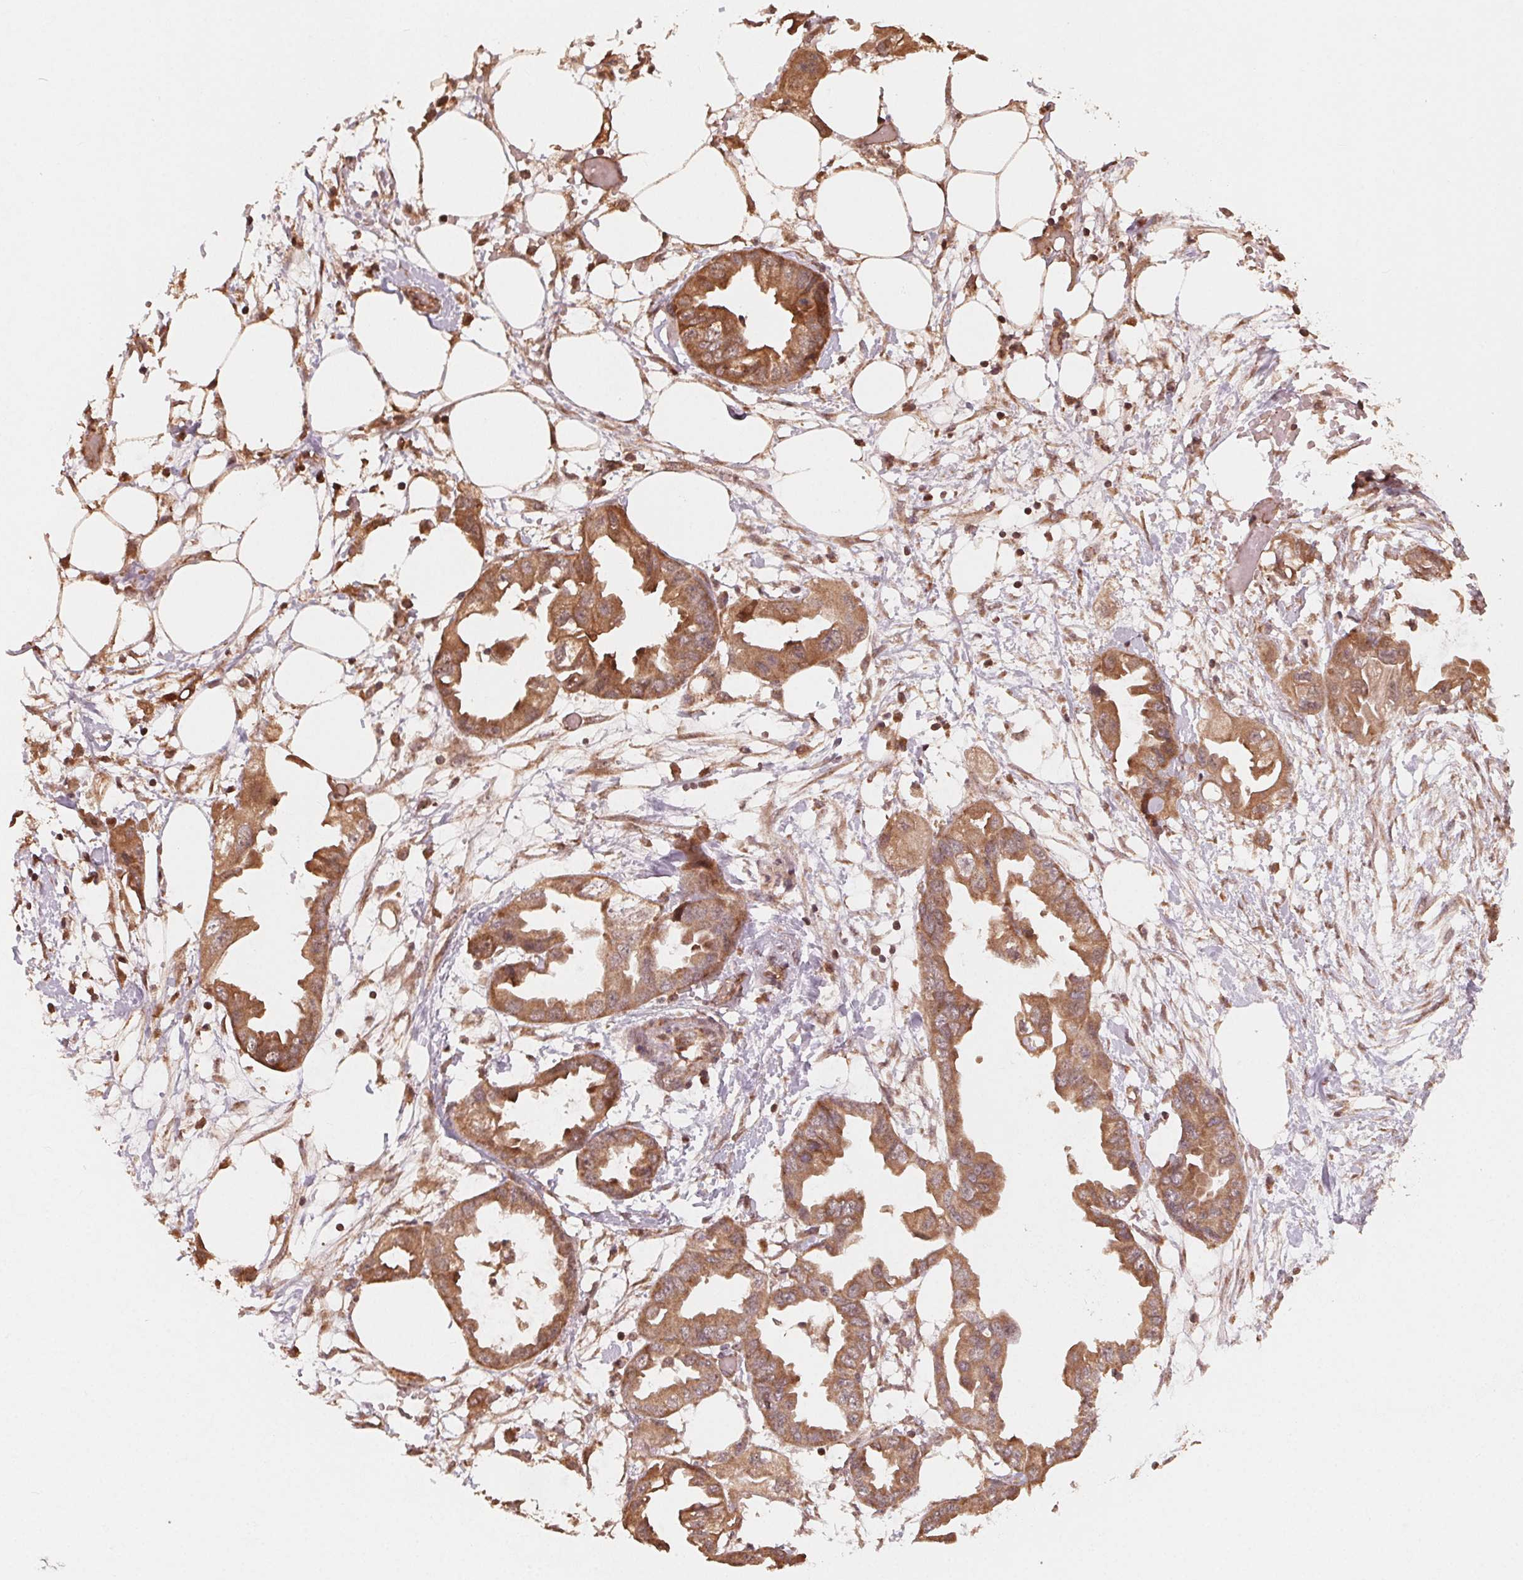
{"staining": {"intensity": "moderate", "quantity": ">75%", "location": "cytoplasmic/membranous"}, "tissue": "endometrial cancer", "cell_type": "Tumor cells", "image_type": "cancer", "snomed": [{"axis": "morphology", "description": "Adenocarcinoma, NOS"}, {"axis": "morphology", "description": "Adenocarcinoma, metastatic, NOS"}, {"axis": "topography", "description": "Adipose tissue"}, {"axis": "topography", "description": "Endometrium"}], "caption": "Immunohistochemical staining of human endometrial adenocarcinoma displays moderate cytoplasmic/membranous protein positivity in about >75% of tumor cells.", "gene": "WBP2", "patient": {"sex": "female", "age": 67}}